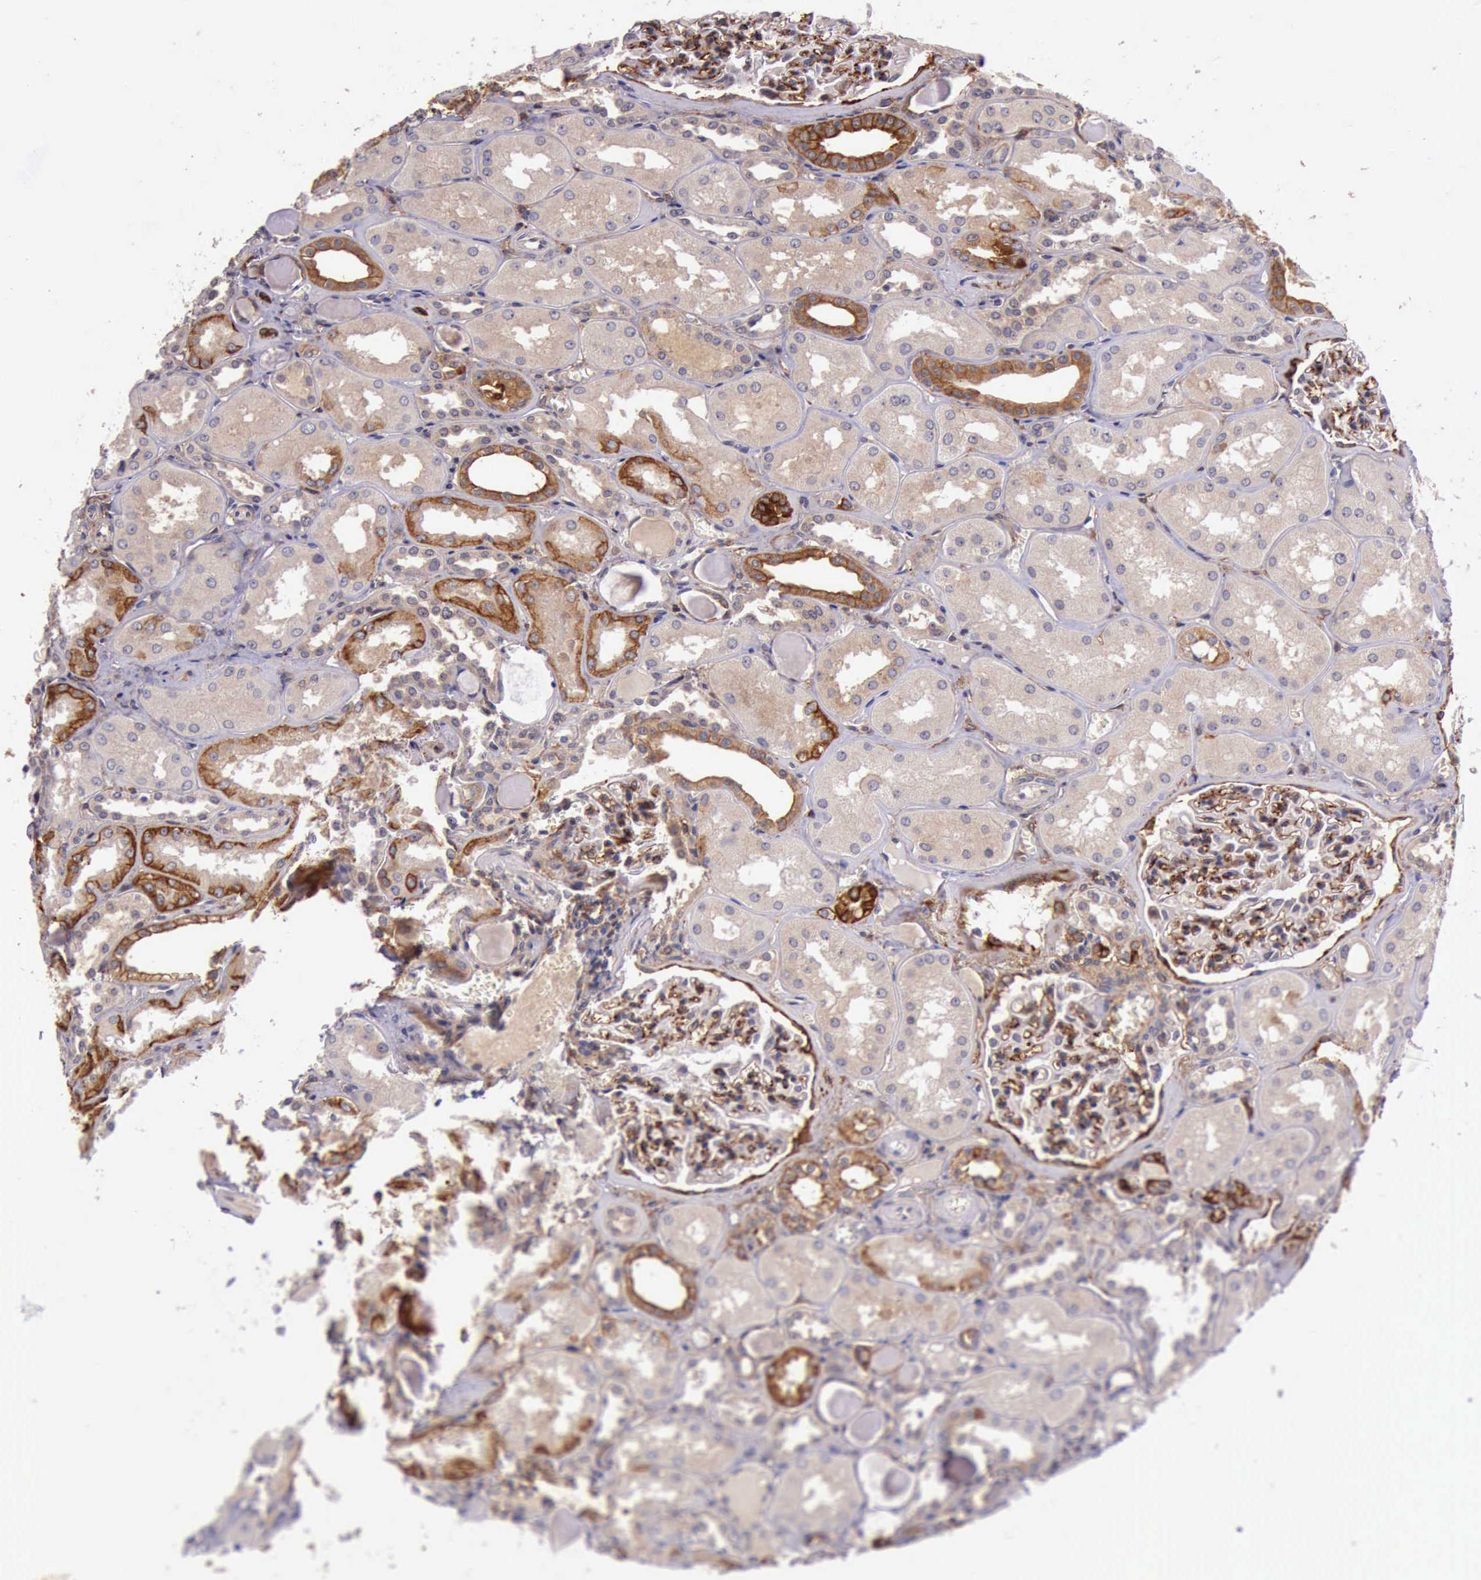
{"staining": {"intensity": "moderate", "quantity": "25%-75%", "location": "cytoplasmic/membranous"}, "tissue": "kidney", "cell_type": "Cells in glomeruli", "image_type": "normal", "snomed": [{"axis": "morphology", "description": "Normal tissue, NOS"}, {"axis": "topography", "description": "Kidney"}], "caption": "Kidney stained for a protein demonstrates moderate cytoplasmic/membranous positivity in cells in glomeruli. Using DAB (brown) and hematoxylin (blue) stains, captured at high magnification using brightfield microscopy.", "gene": "PRICKLE3", "patient": {"sex": "male", "age": 61}}